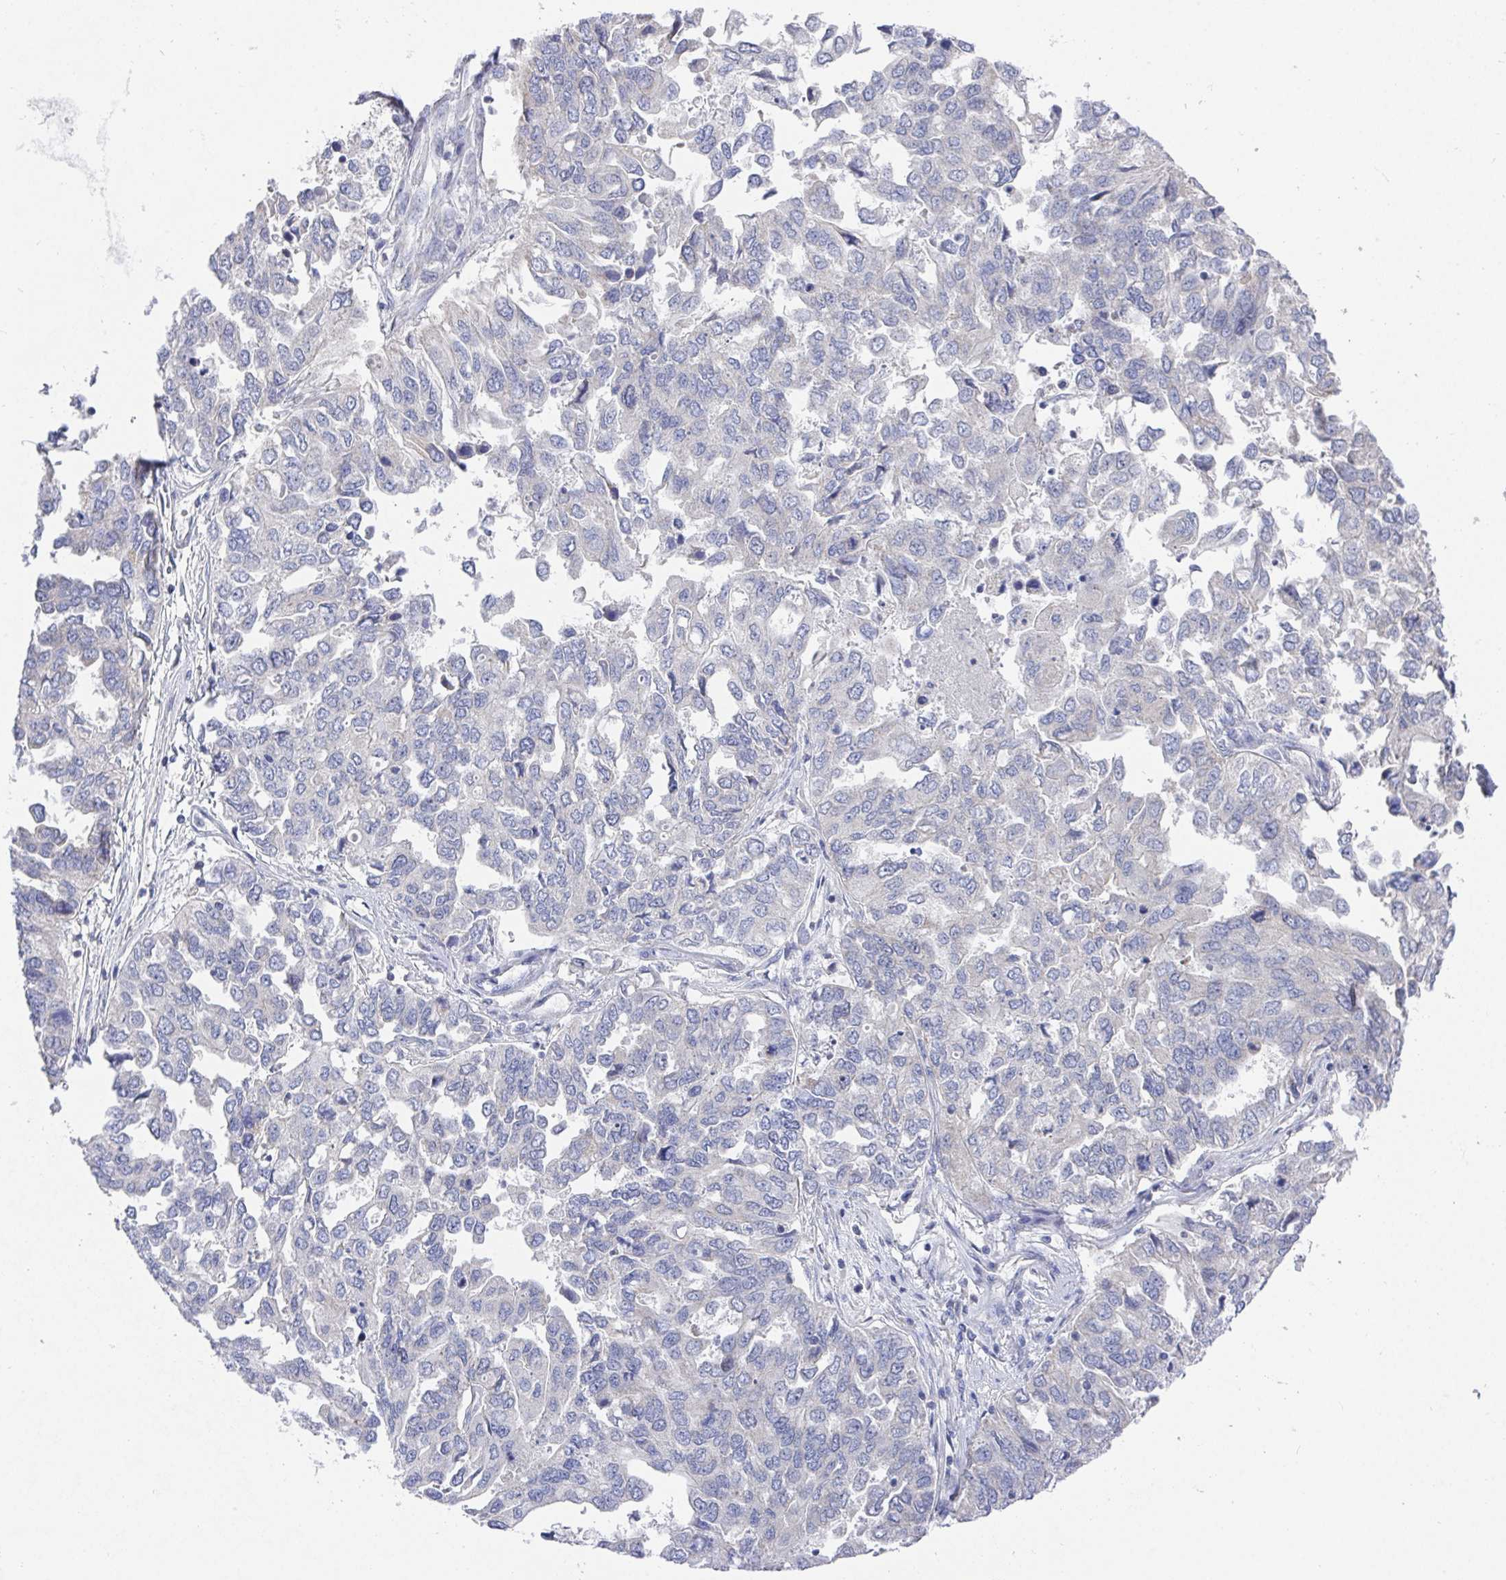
{"staining": {"intensity": "negative", "quantity": "none", "location": "none"}, "tissue": "ovarian cancer", "cell_type": "Tumor cells", "image_type": "cancer", "snomed": [{"axis": "morphology", "description": "Cystadenocarcinoma, serous, NOS"}, {"axis": "topography", "description": "Ovary"}], "caption": "Tumor cells are negative for protein expression in human serous cystadenocarcinoma (ovarian).", "gene": "ATP5F1C", "patient": {"sex": "female", "age": 53}}